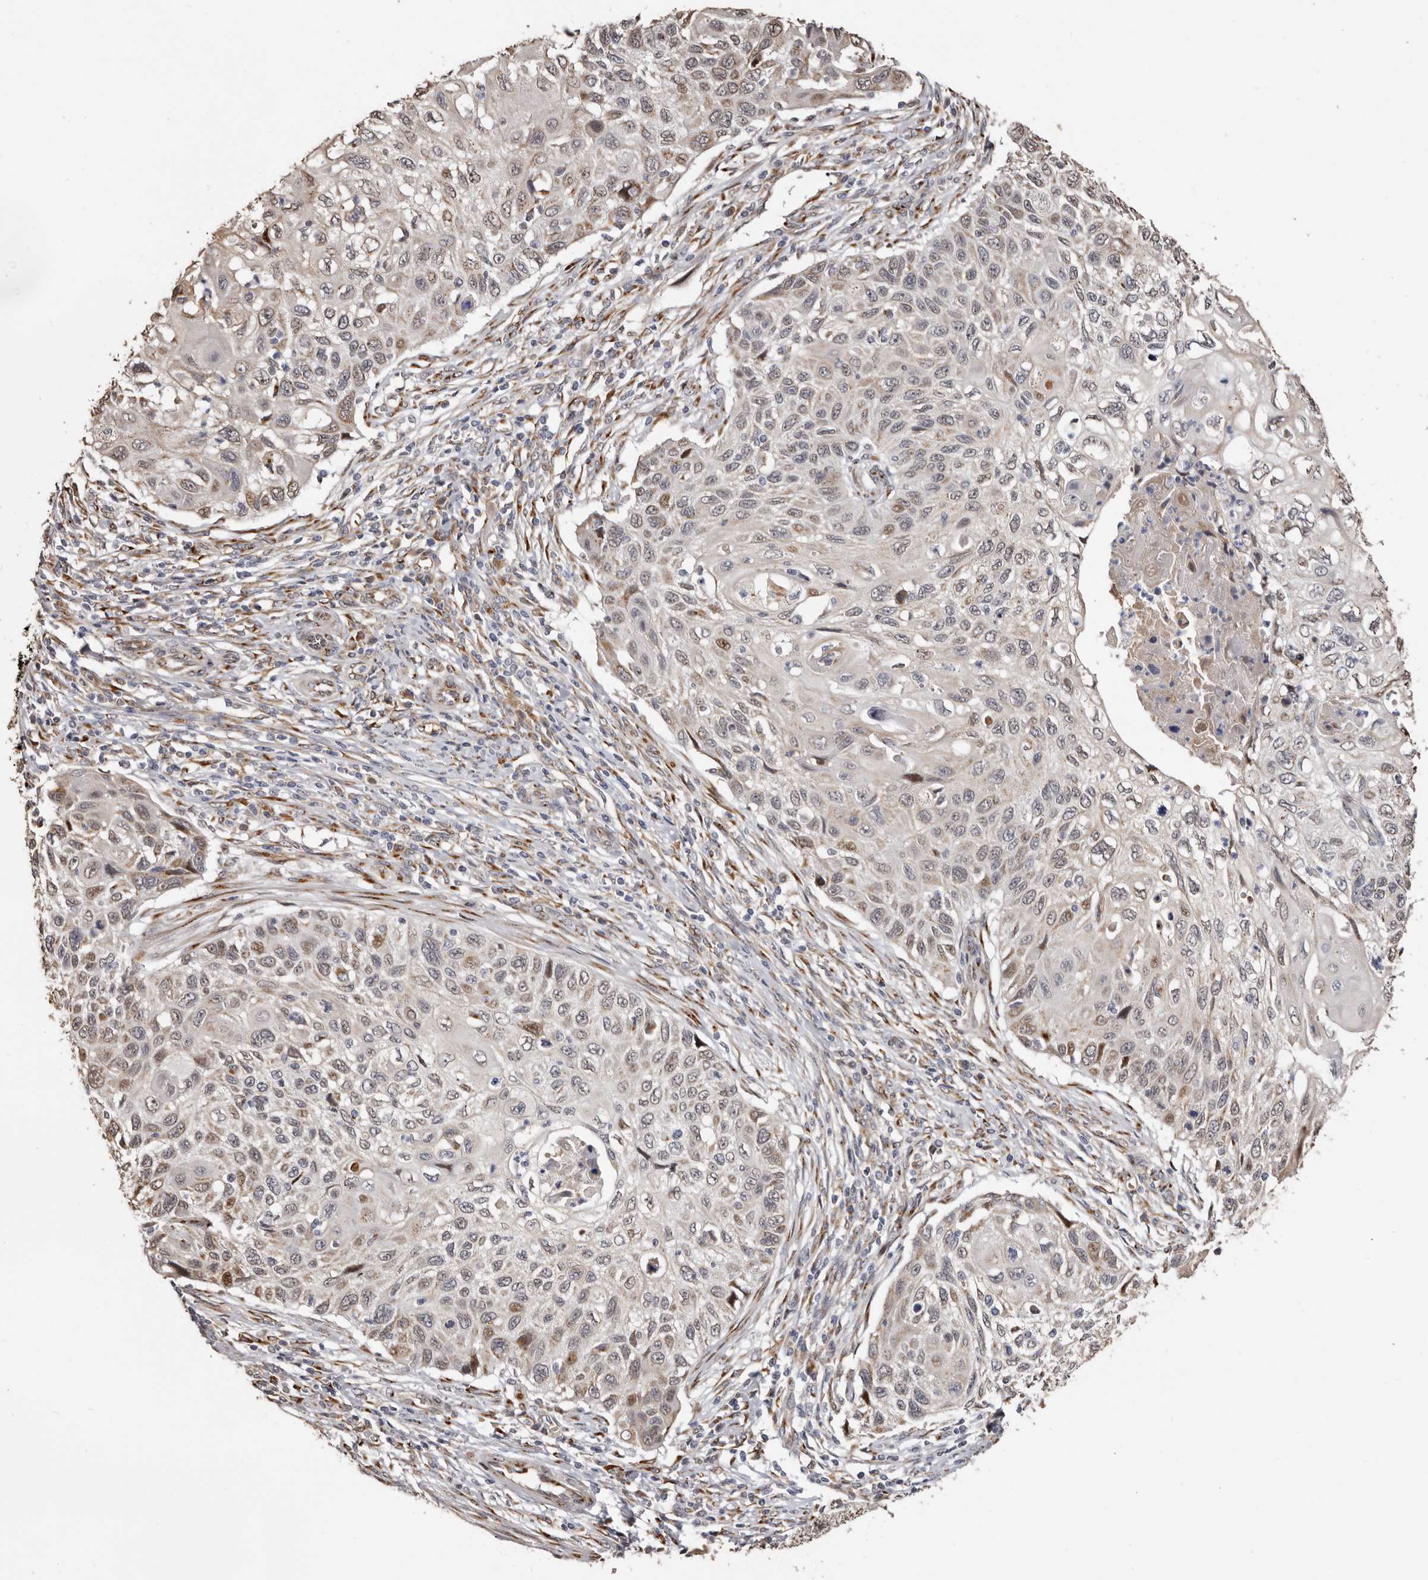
{"staining": {"intensity": "weak", "quantity": "25%-75%", "location": "nuclear"}, "tissue": "cervical cancer", "cell_type": "Tumor cells", "image_type": "cancer", "snomed": [{"axis": "morphology", "description": "Squamous cell carcinoma, NOS"}, {"axis": "topography", "description": "Cervix"}], "caption": "Tumor cells display low levels of weak nuclear staining in approximately 25%-75% of cells in human cervical cancer.", "gene": "ENTREP1", "patient": {"sex": "female", "age": 70}}